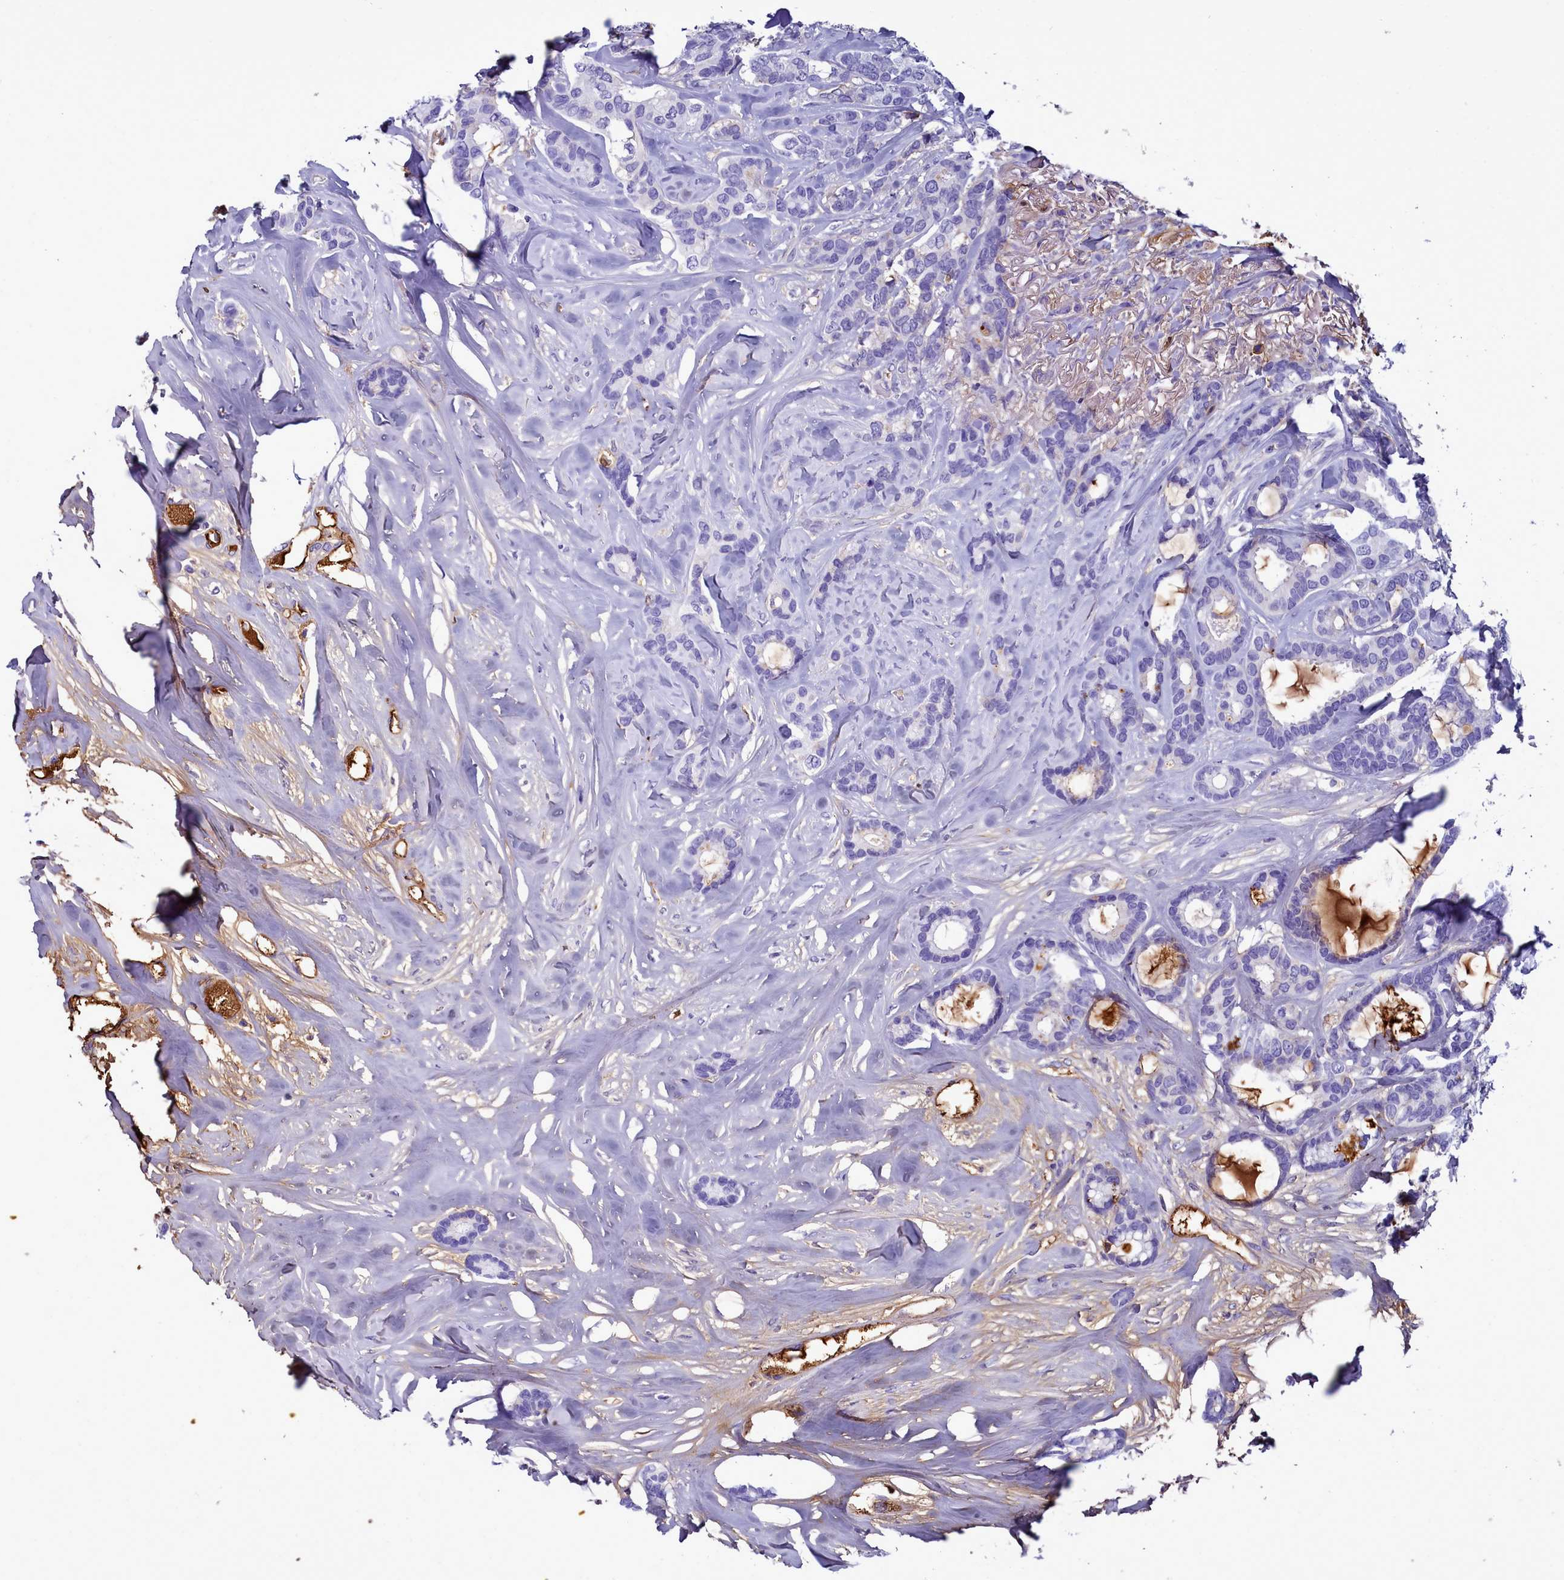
{"staining": {"intensity": "negative", "quantity": "none", "location": "none"}, "tissue": "breast cancer", "cell_type": "Tumor cells", "image_type": "cancer", "snomed": [{"axis": "morphology", "description": "Duct carcinoma"}, {"axis": "topography", "description": "Breast"}], "caption": "The immunohistochemistry (IHC) micrograph has no significant staining in tumor cells of breast cancer tissue.", "gene": "H1-7", "patient": {"sex": "female", "age": 87}}